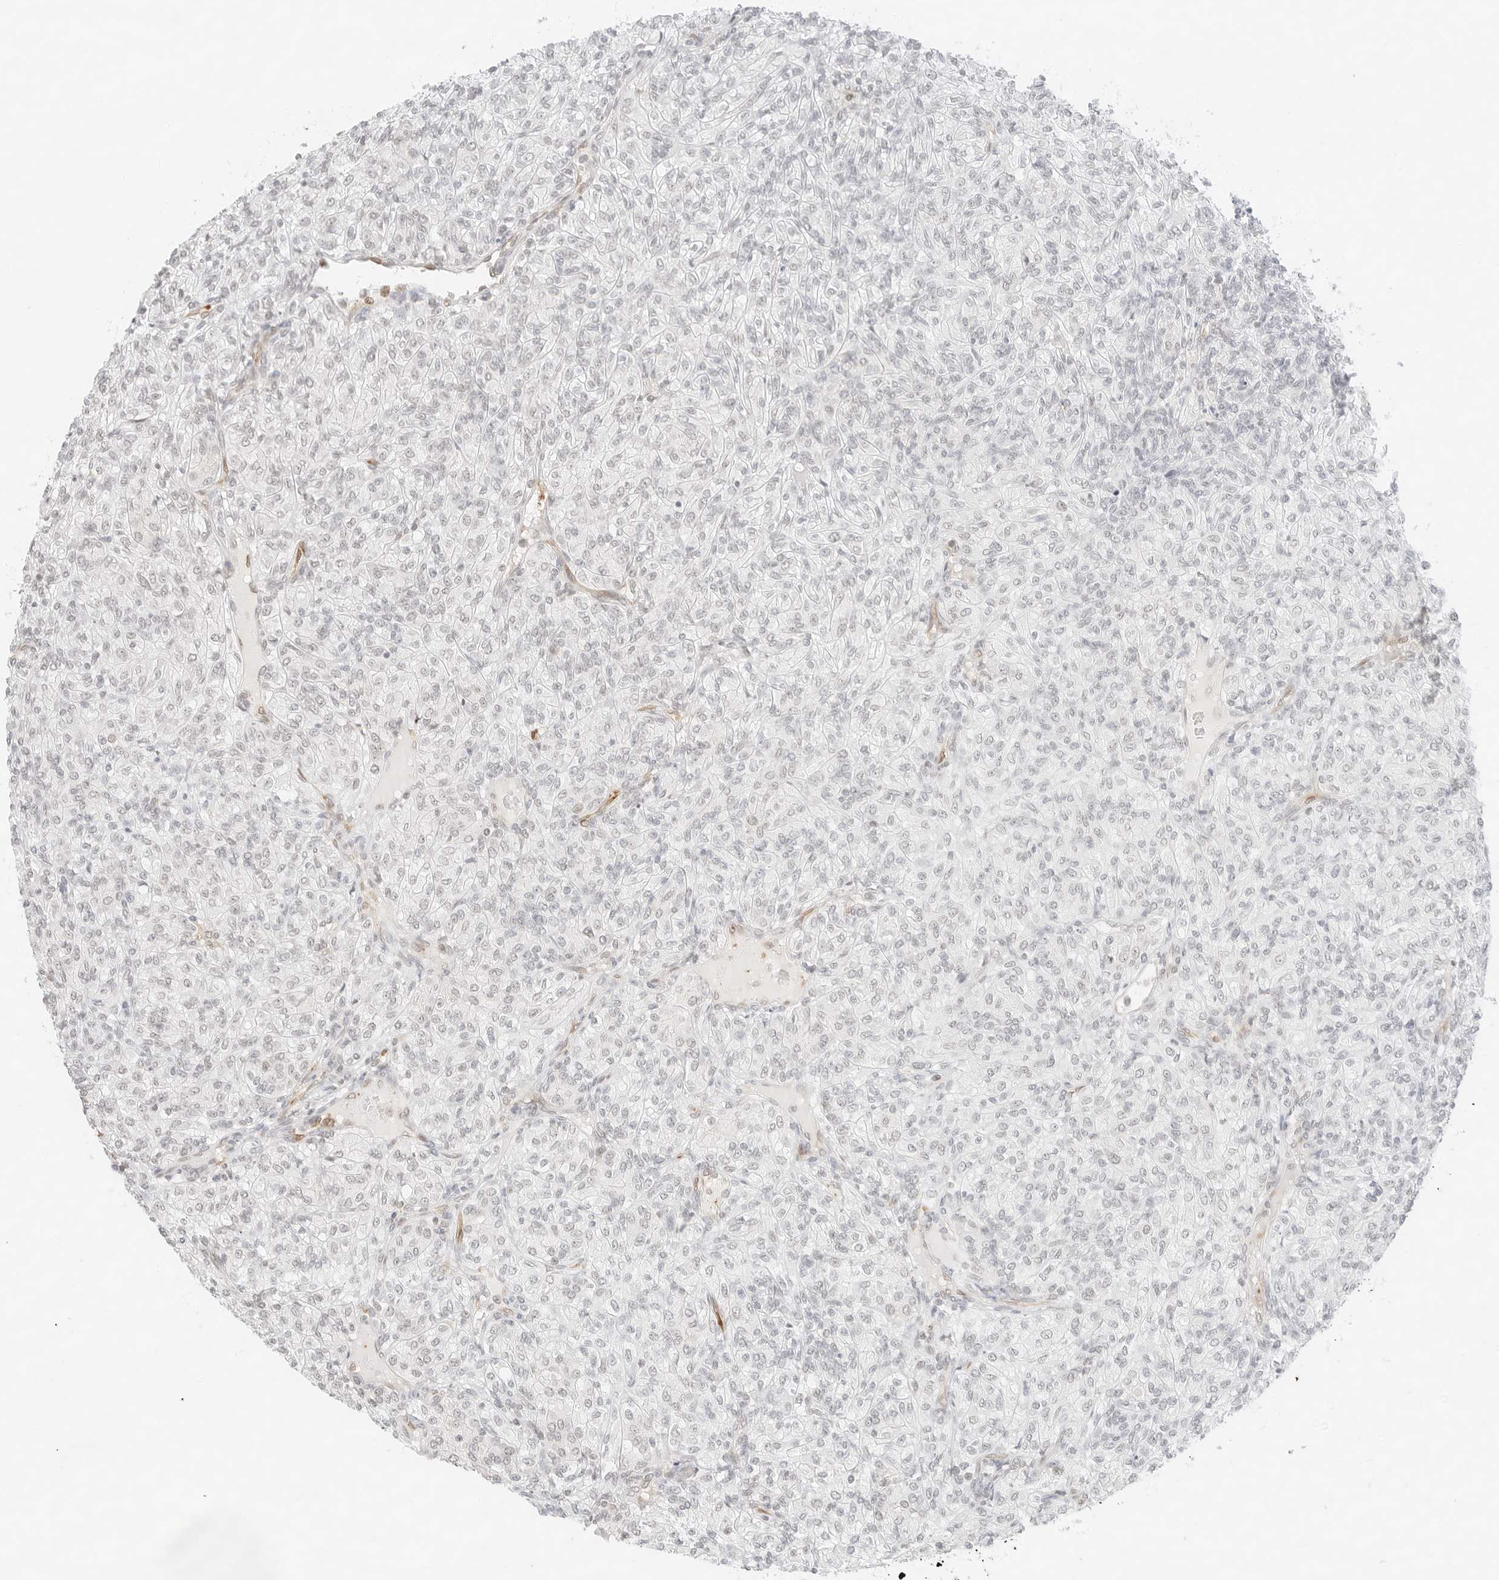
{"staining": {"intensity": "negative", "quantity": "none", "location": "none"}, "tissue": "renal cancer", "cell_type": "Tumor cells", "image_type": "cancer", "snomed": [{"axis": "morphology", "description": "Adenocarcinoma, NOS"}, {"axis": "topography", "description": "Kidney"}], "caption": "Protein analysis of renal cancer exhibits no significant expression in tumor cells.", "gene": "GNAS", "patient": {"sex": "male", "age": 77}}